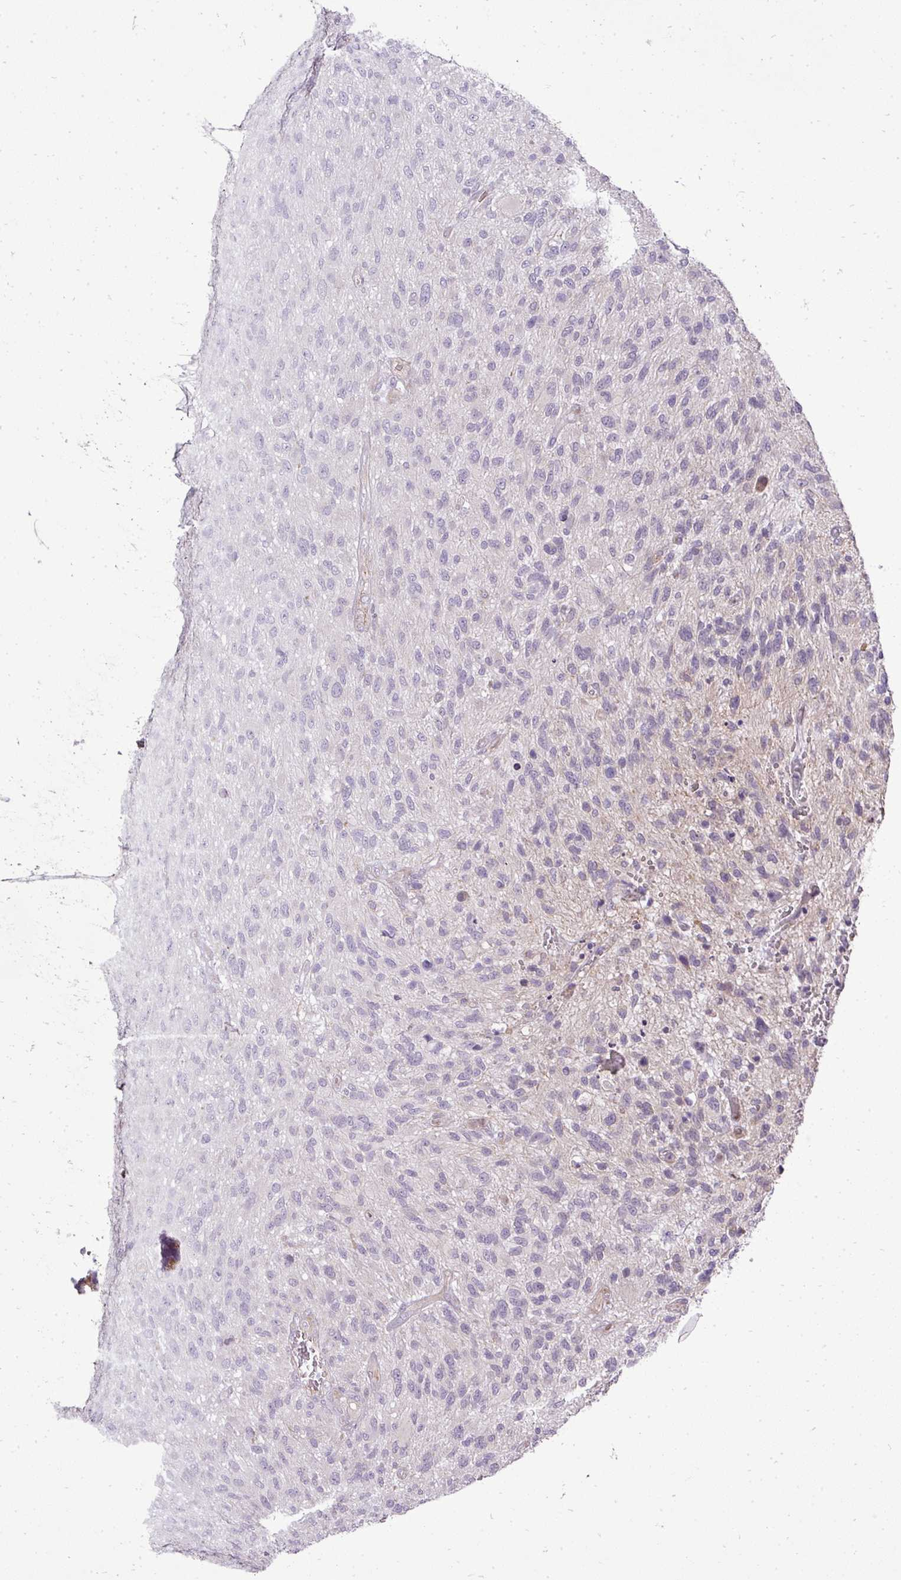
{"staining": {"intensity": "negative", "quantity": "none", "location": "none"}, "tissue": "glioma", "cell_type": "Tumor cells", "image_type": "cancer", "snomed": [{"axis": "morphology", "description": "Glioma, malignant, High grade"}, {"axis": "topography", "description": "Brain"}], "caption": "IHC image of human glioma stained for a protein (brown), which shows no staining in tumor cells. The staining was performed using DAB (3,3'-diaminobenzidine) to visualize the protein expression in brown, while the nuclei were stained in blue with hematoxylin (Magnification: 20x).", "gene": "PDRG1", "patient": {"sex": "male", "age": 47}}